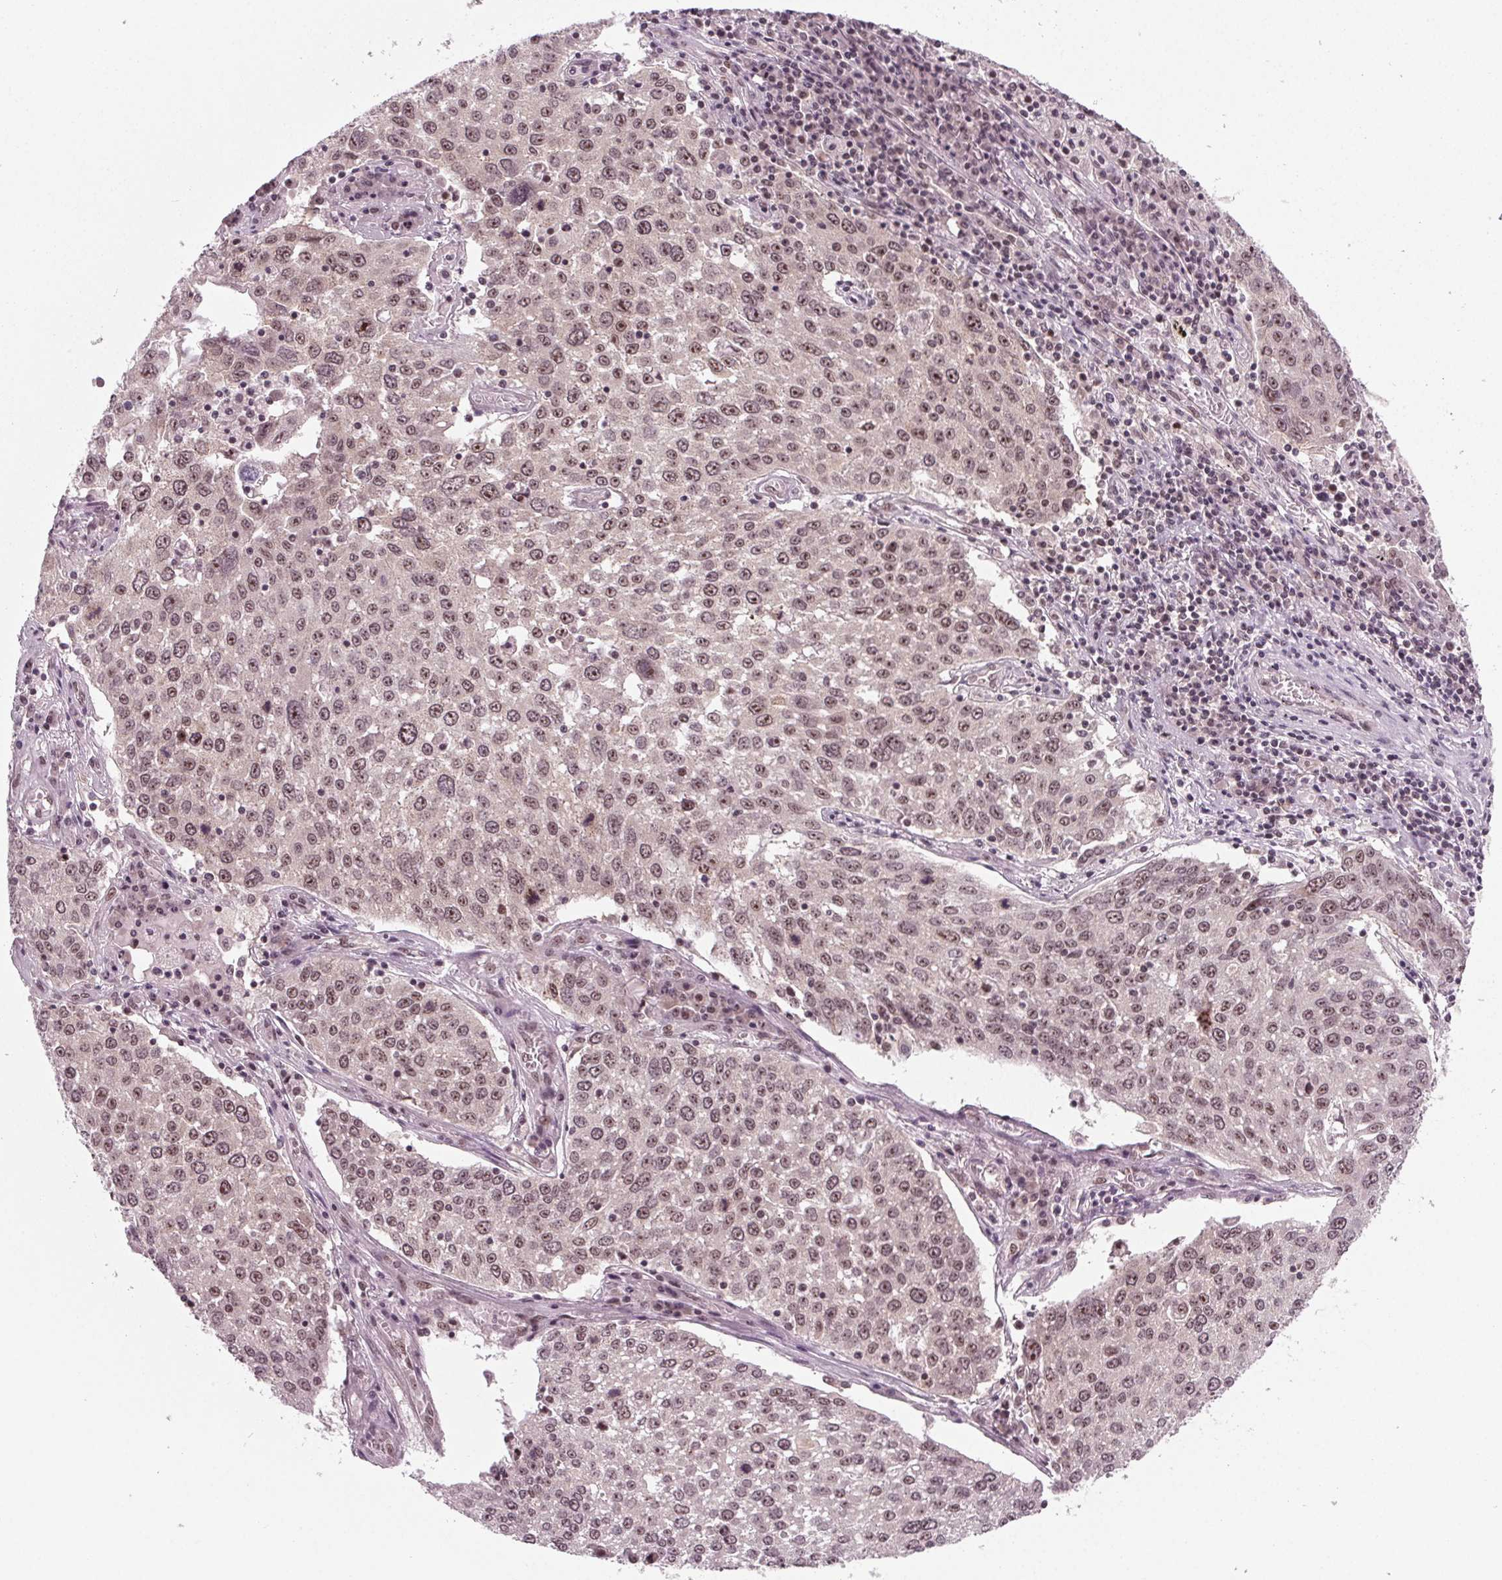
{"staining": {"intensity": "moderate", "quantity": "25%-75%", "location": "nuclear"}, "tissue": "lung cancer", "cell_type": "Tumor cells", "image_type": "cancer", "snomed": [{"axis": "morphology", "description": "Squamous cell carcinoma, NOS"}, {"axis": "topography", "description": "Lung"}], "caption": "Approximately 25%-75% of tumor cells in lung squamous cell carcinoma reveal moderate nuclear protein positivity as visualized by brown immunohistochemical staining.", "gene": "DDX41", "patient": {"sex": "male", "age": 65}}